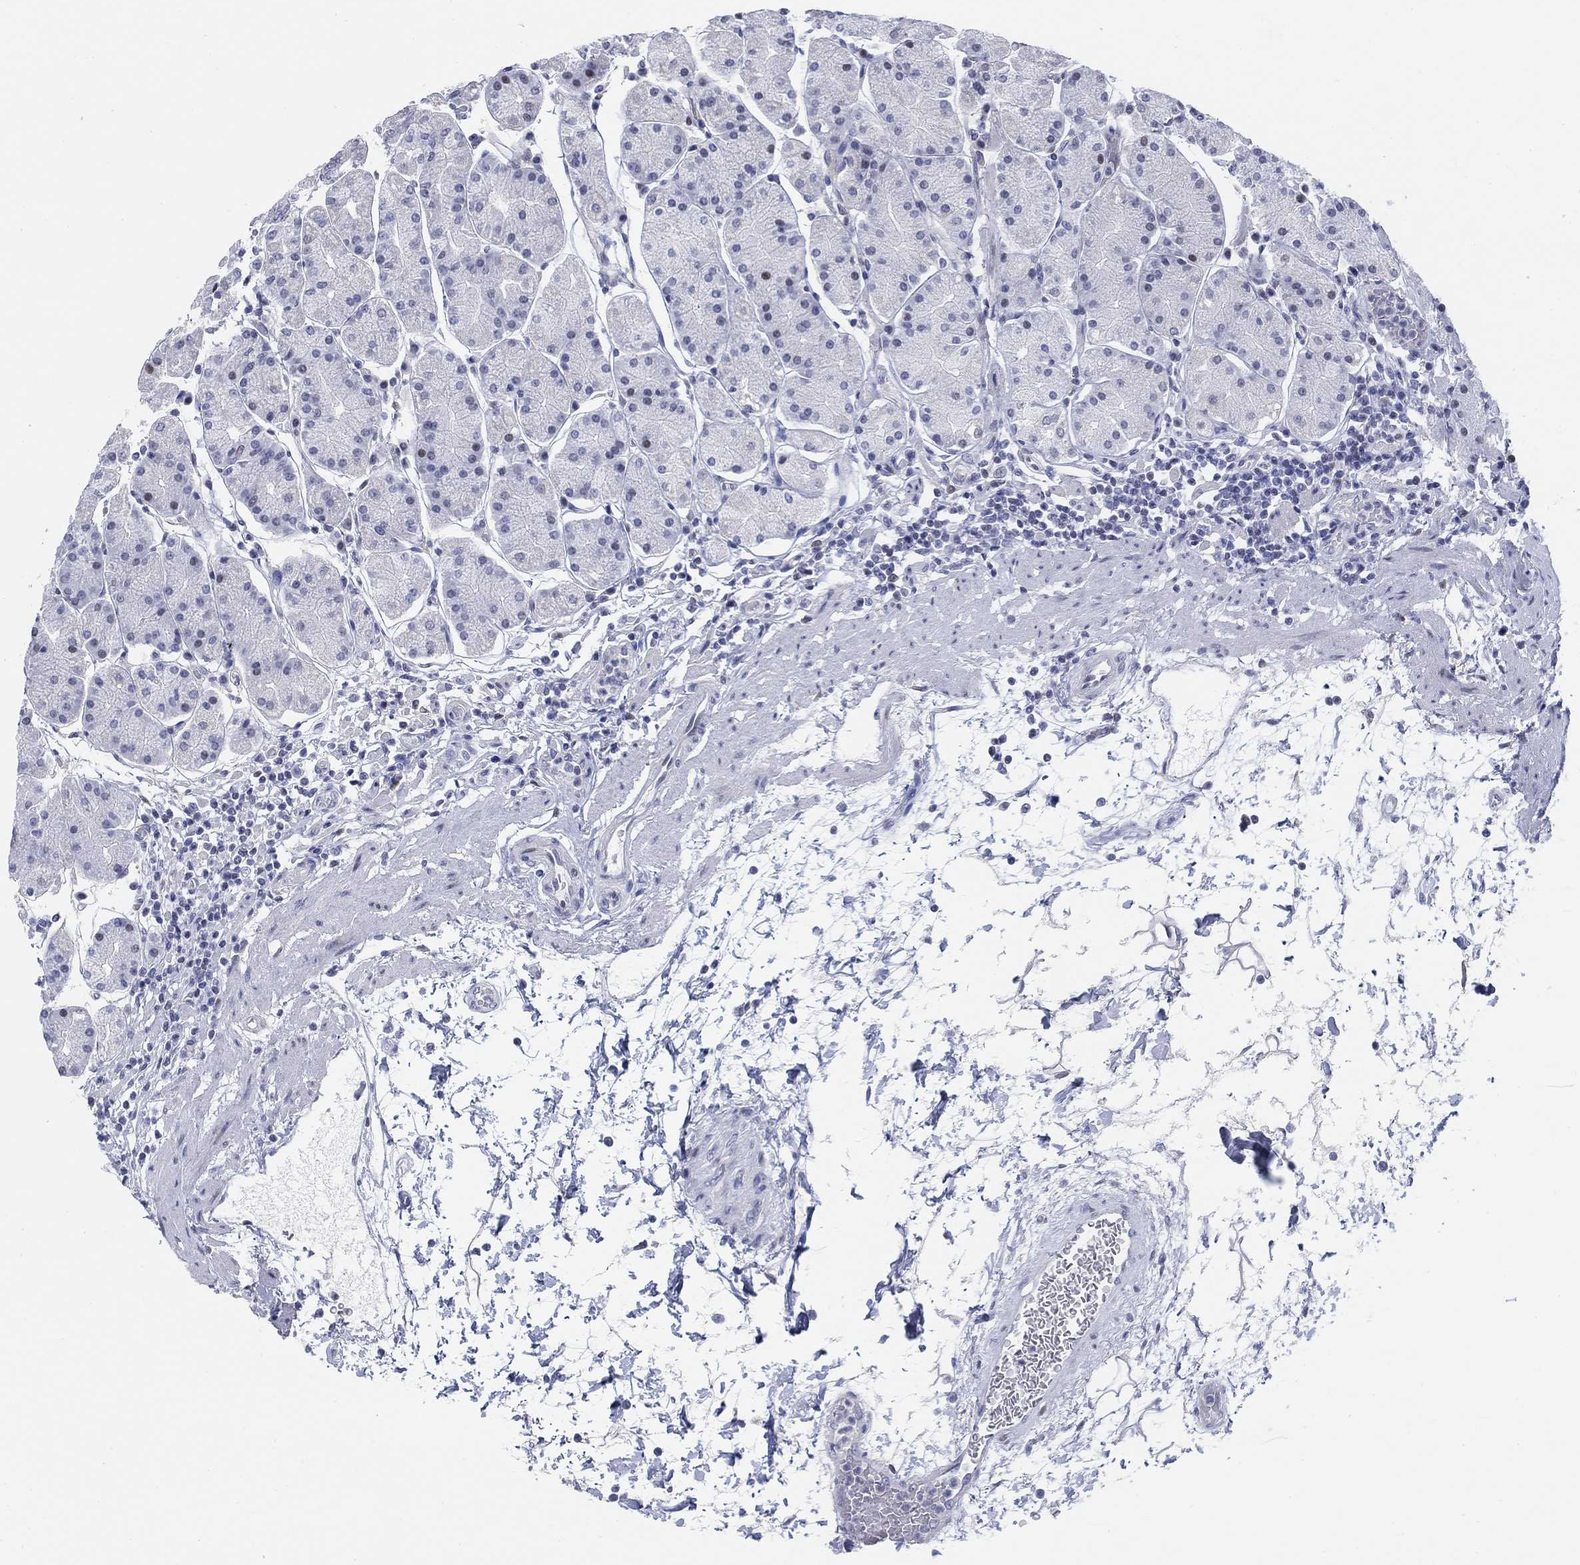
{"staining": {"intensity": "moderate", "quantity": "<25%", "location": "cytoplasmic/membranous,nuclear"}, "tissue": "stomach", "cell_type": "Glandular cells", "image_type": "normal", "snomed": [{"axis": "morphology", "description": "Normal tissue, NOS"}, {"axis": "topography", "description": "Stomach"}], "caption": "High-power microscopy captured an IHC micrograph of normal stomach, revealing moderate cytoplasmic/membranous,nuclear expression in approximately <25% of glandular cells. (IHC, brightfield microscopy, high magnification).", "gene": "MYO3A", "patient": {"sex": "male", "age": 54}}